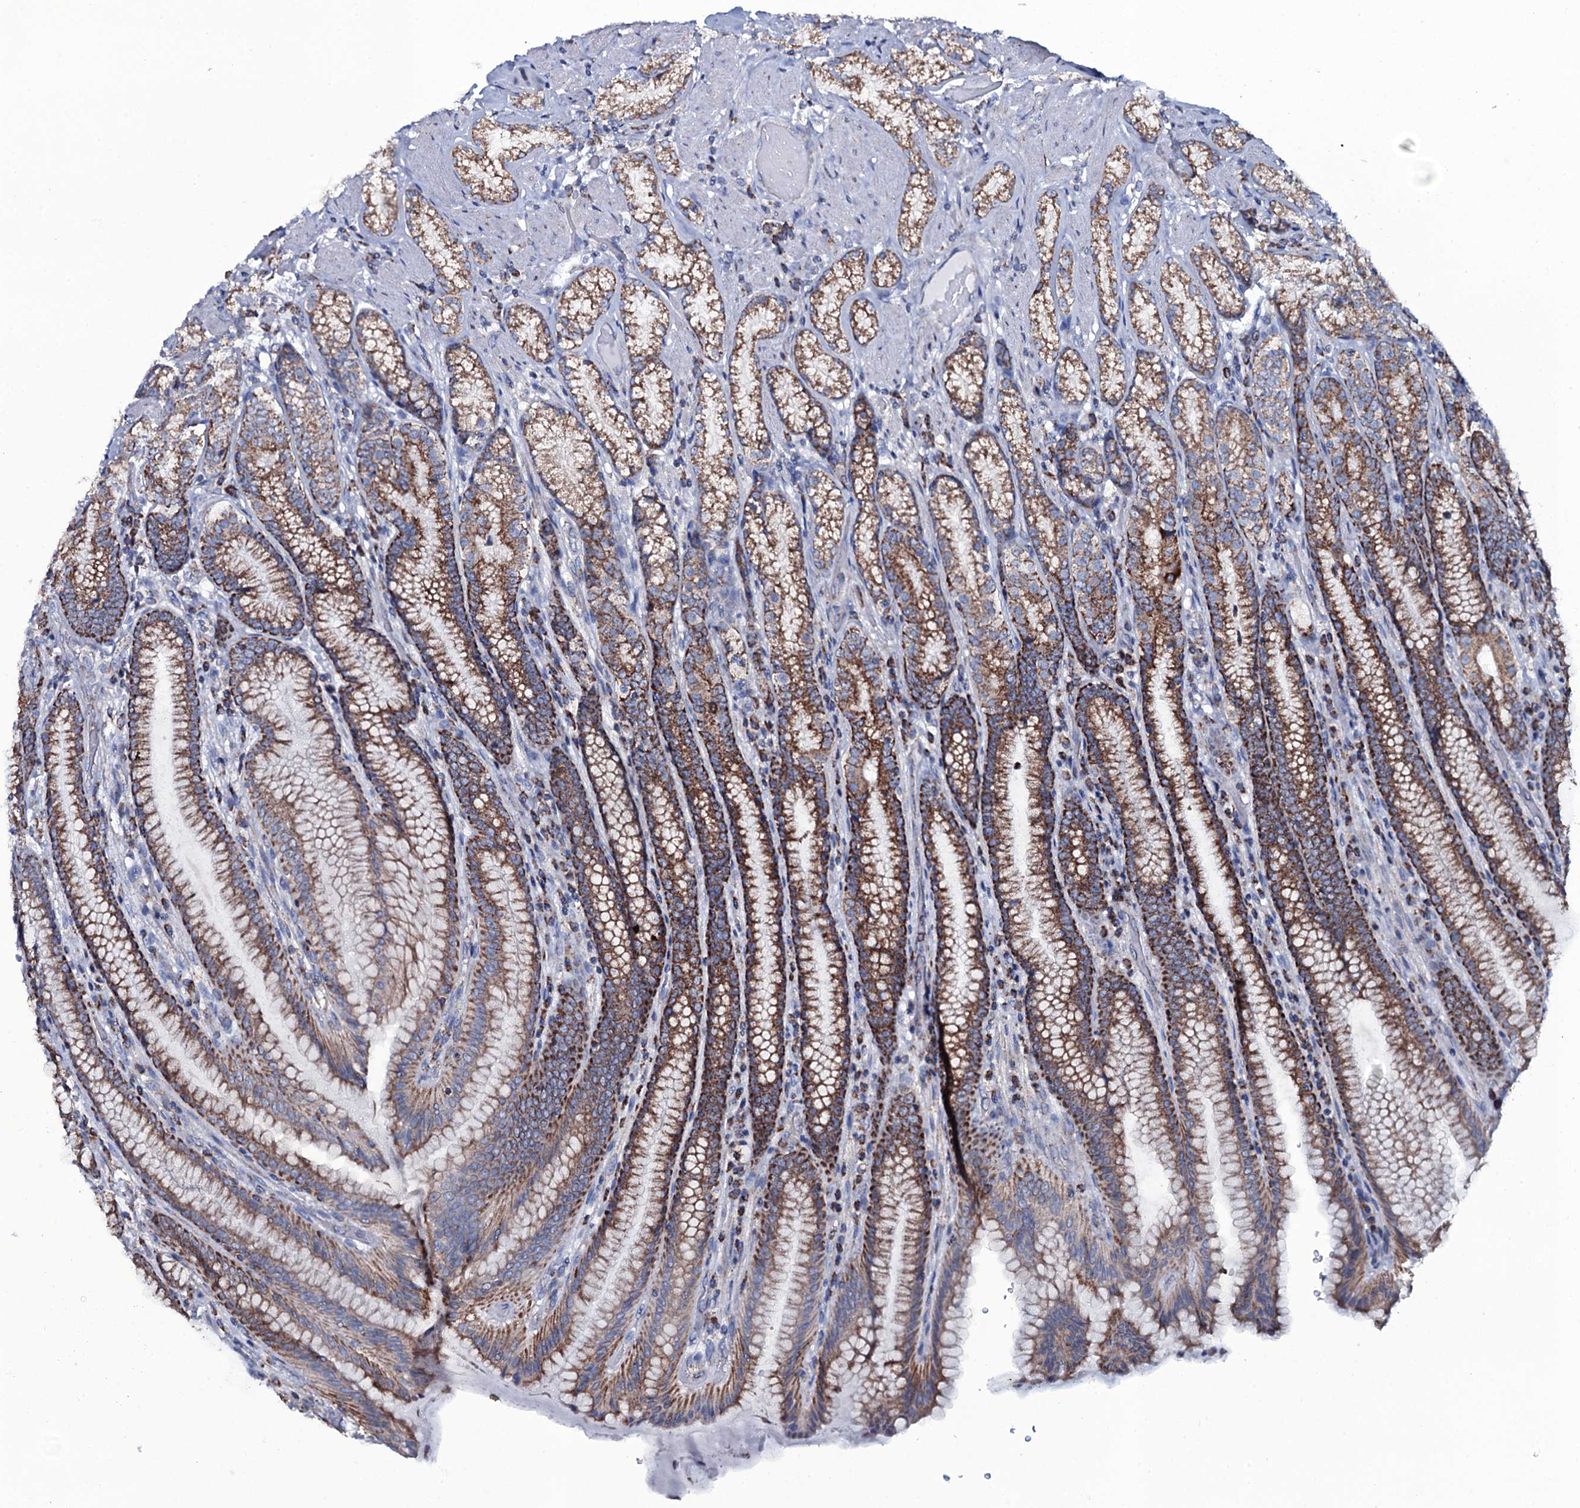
{"staining": {"intensity": "strong", "quantity": ">75%", "location": "cytoplasmic/membranous"}, "tissue": "stomach", "cell_type": "Glandular cells", "image_type": "normal", "snomed": [{"axis": "morphology", "description": "Normal tissue, NOS"}, {"axis": "topography", "description": "Stomach, upper"}, {"axis": "topography", "description": "Stomach, lower"}], "caption": "Normal stomach demonstrates strong cytoplasmic/membranous expression in approximately >75% of glandular cells.", "gene": "MRPS35", "patient": {"sex": "female", "age": 76}}